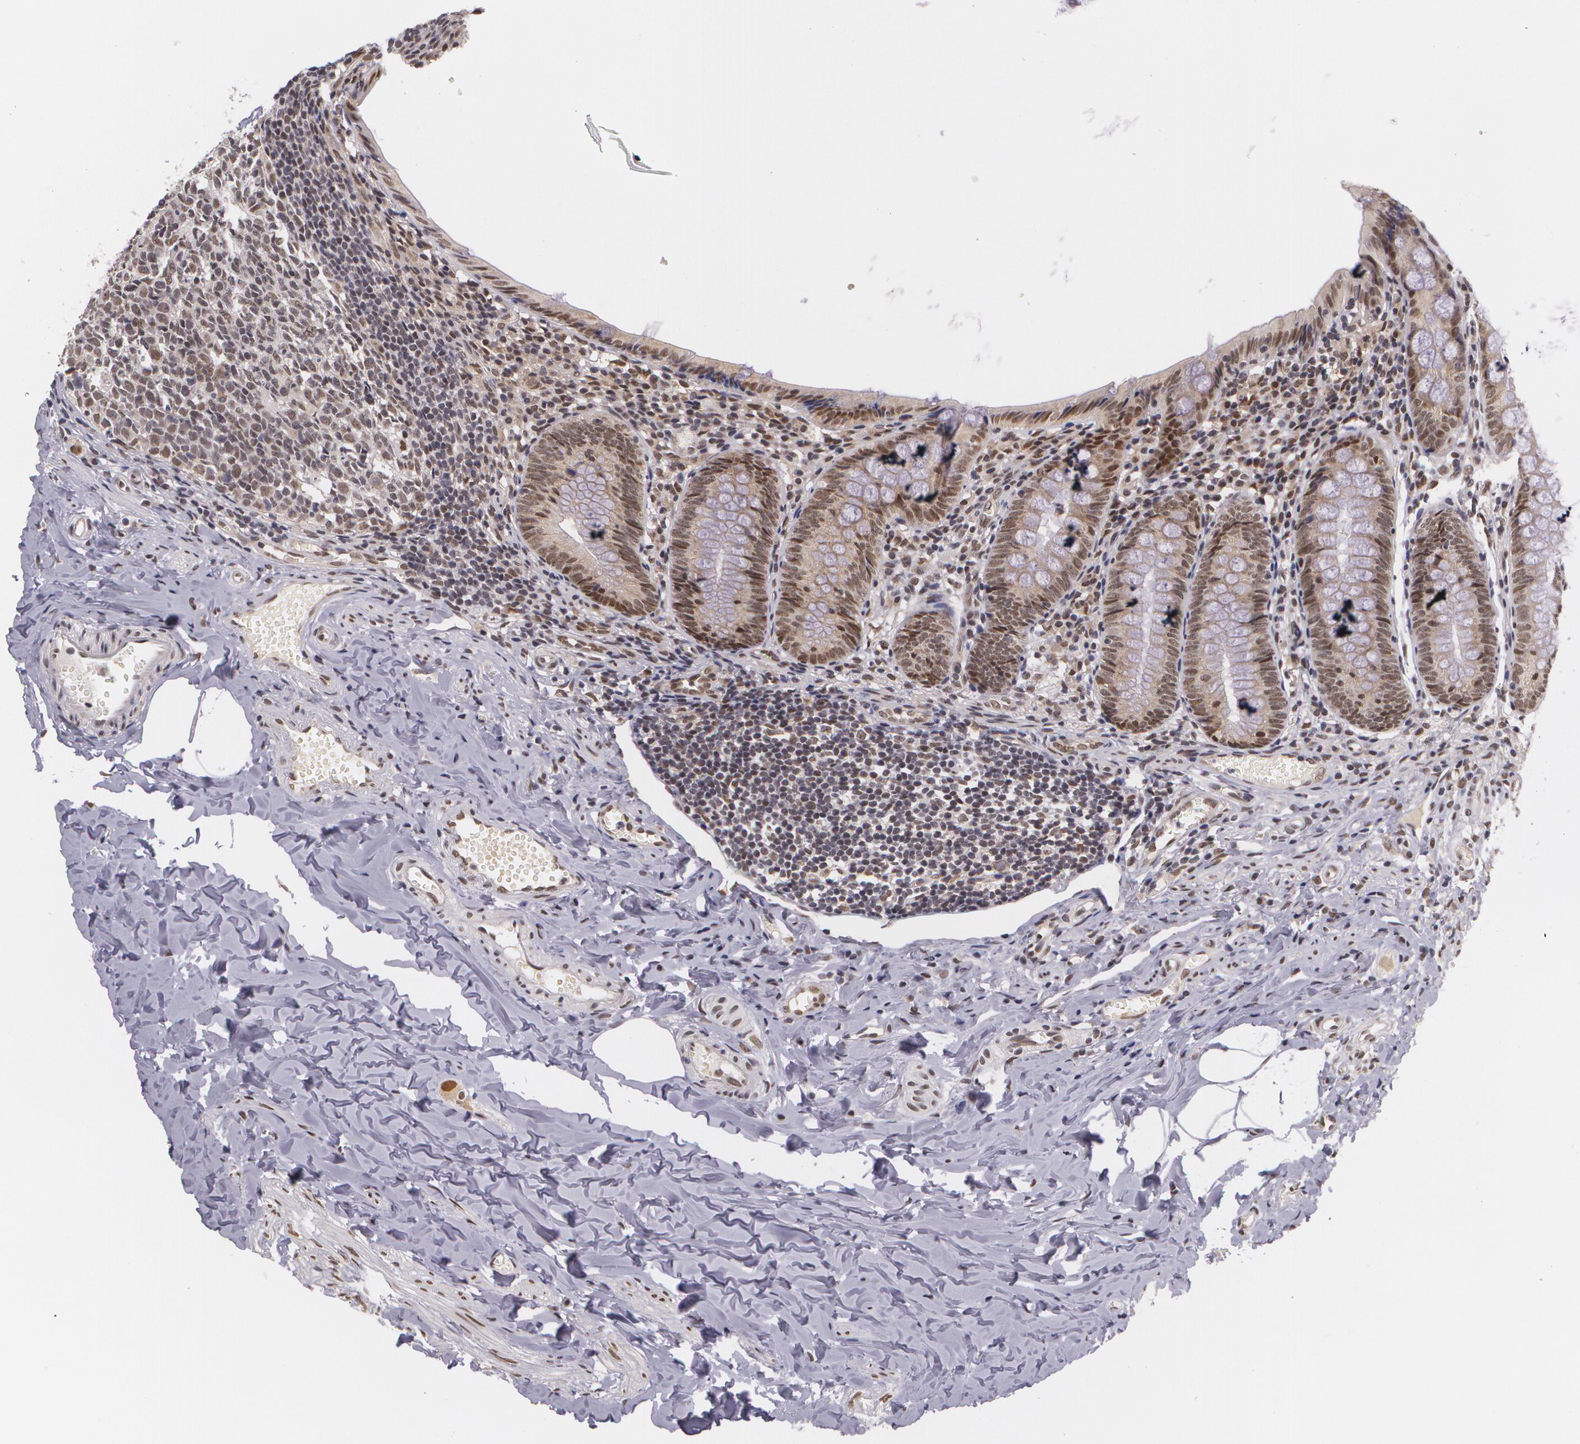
{"staining": {"intensity": "weak", "quantity": "<25%", "location": "nuclear"}, "tissue": "appendix", "cell_type": "Glandular cells", "image_type": "normal", "snomed": [{"axis": "morphology", "description": "Normal tissue, NOS"}, {"axis": "topography", "description": "Appendix"}], "caption": "This micrograph is of normal appendix stained with immunohistochemistry to label a protein in brown with the nuclei are counter-stained blue. There is no expression in glandular cells. (Immunohistochemistry (ihc), brightfield microscopy, high magnification).", "gene": "ALX1", "patient": {"sex": "female", "age": 17}}